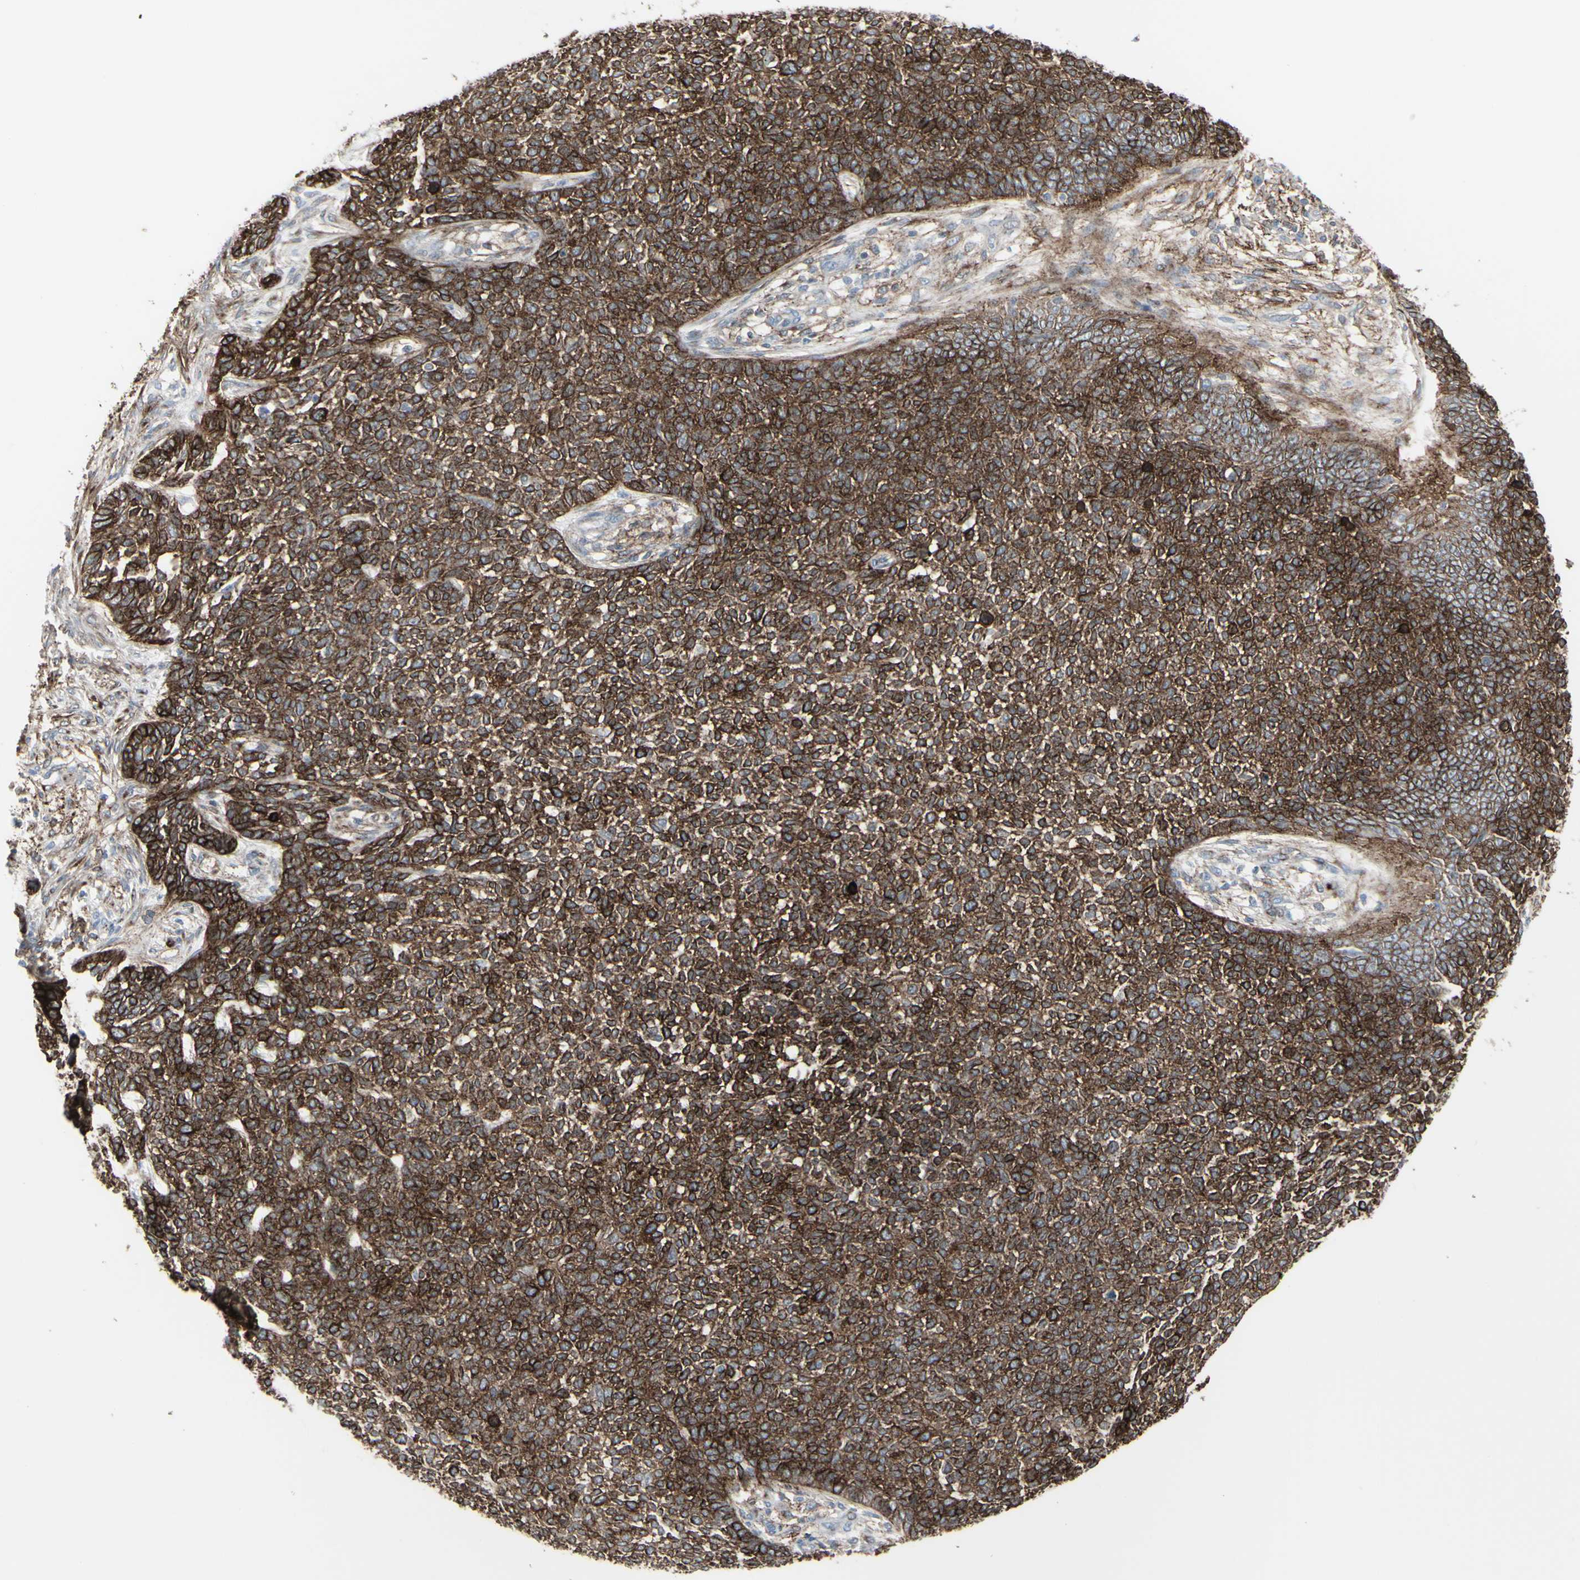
{"staining": {"intensity": "moderate", "quantity": ">75%", "location": "cytoplasmic/membranous"}, "tissue": "skin cancer", "cell_type": "Tumor cells", "image_type": "cancer", "snomed": [{"axis": "morphology", "description": "Basal cell carcinoma"}, {"axis": "topography", "description": "Skin"}], "caption": "Basal cell carcinoma (skin) stained for a protein (brown) displays moderate cytoplasmic/membranous positive expression in approximately >75% of tumor cells.", "gene": "GJA1", "patient": {"sex": "female", "age": 84}}